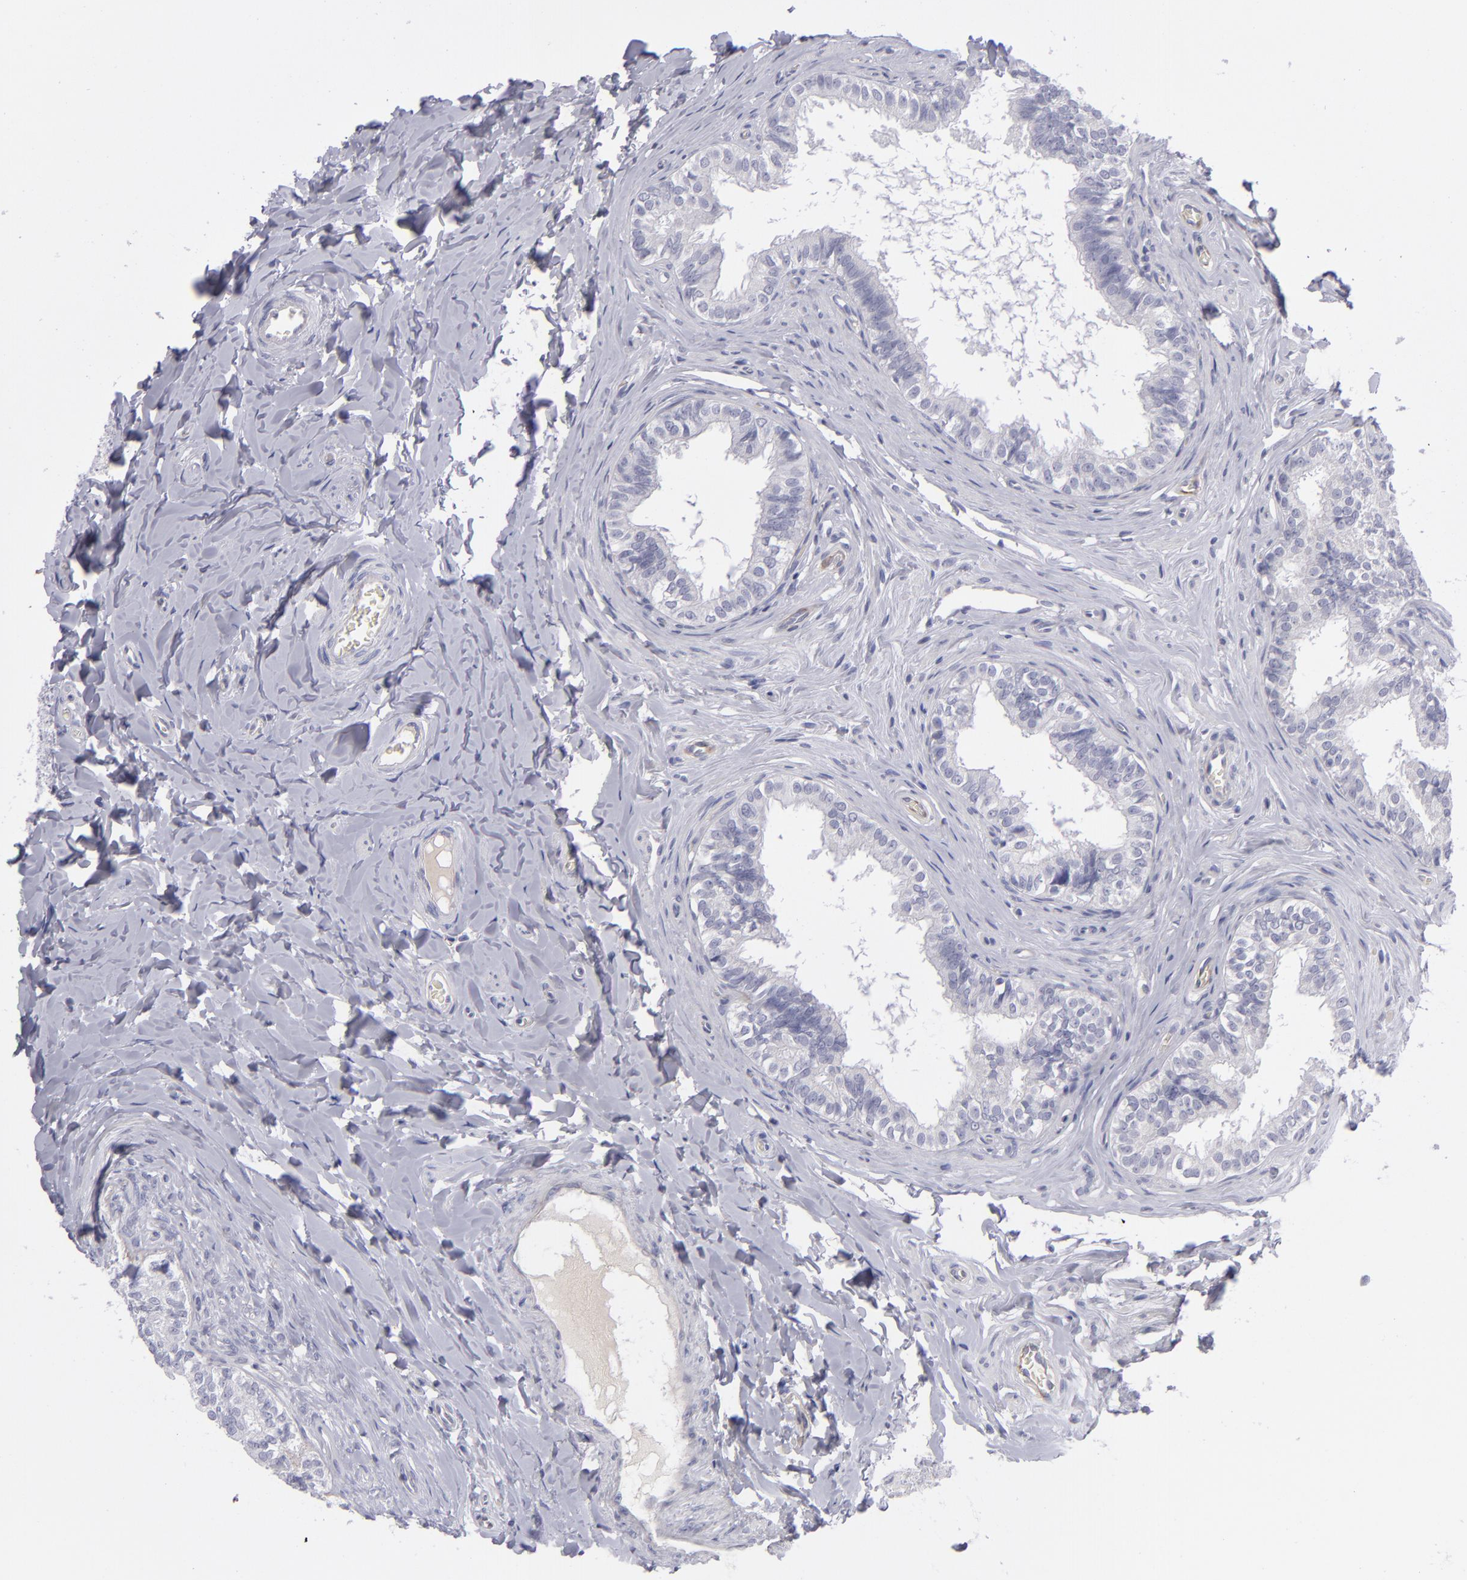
{"staining": {"intensity": "negative", "quantity": "none", "location": "none"}, "tissue": "epididymis", "cell_type": "Glandular cells", "image_type": "normal", "snomed": [{"axis": "morphology", "description": "Normal tissue, NOS"}, {"axis": "topography", "description": "Soft tissue"}, {"axis": "topography", "description": "Epididymis"}], "caption": "Unremarkable epididymis was stained to show a protein in brown. There is no significant positivity in glandular cells. Nuclei are stained in blue.", "gene": "ITGB4", "patient": {"sex": "male", "age": 26}}